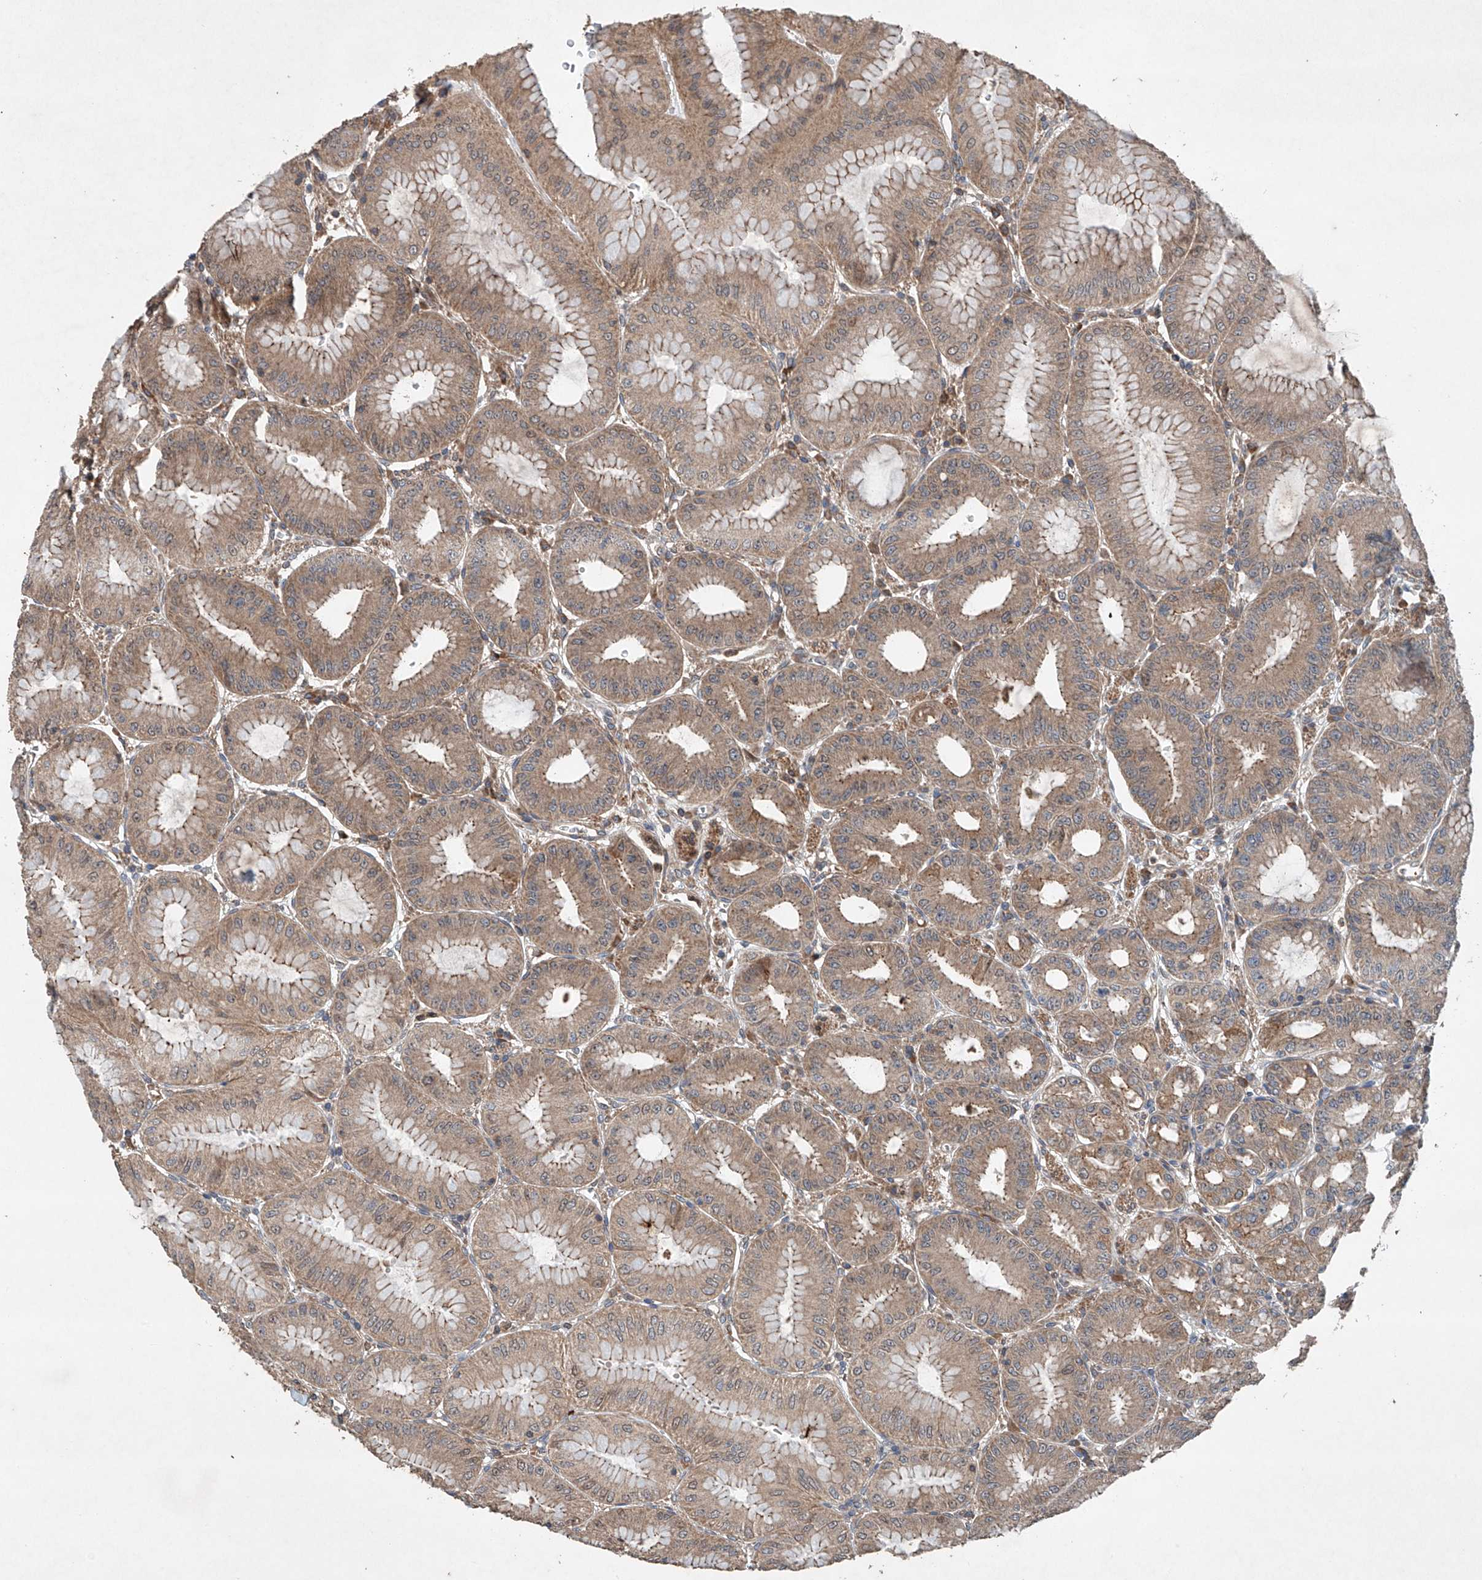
{"staining": {"intensity": "moderate", "quantity": "25%-75%", "location": "cytoplasmic/membranous"}, "tissue": "stomach", "cell_type": "Glandular cells", "image_type": "normal", "snomed": [{"axis": "morphology", "description": "Normal tissue, NOS"}, {"axis": "topography", "description": "Stomach, lower"}], "caption": "IHC of benign human stomach reveals medium levels of moderate cytoplasmic/membranous positivity in about 25%-75% of glandular cells. The staining was performed using DAB (3,3'-diaminobenzidine) to visualize the protein expression in brown, while the nuclei were stained in blue with hematoxylin (Magnification: 20x).", "gene": "CEP85L", "patient": {"sex": "male", "age": 71}}